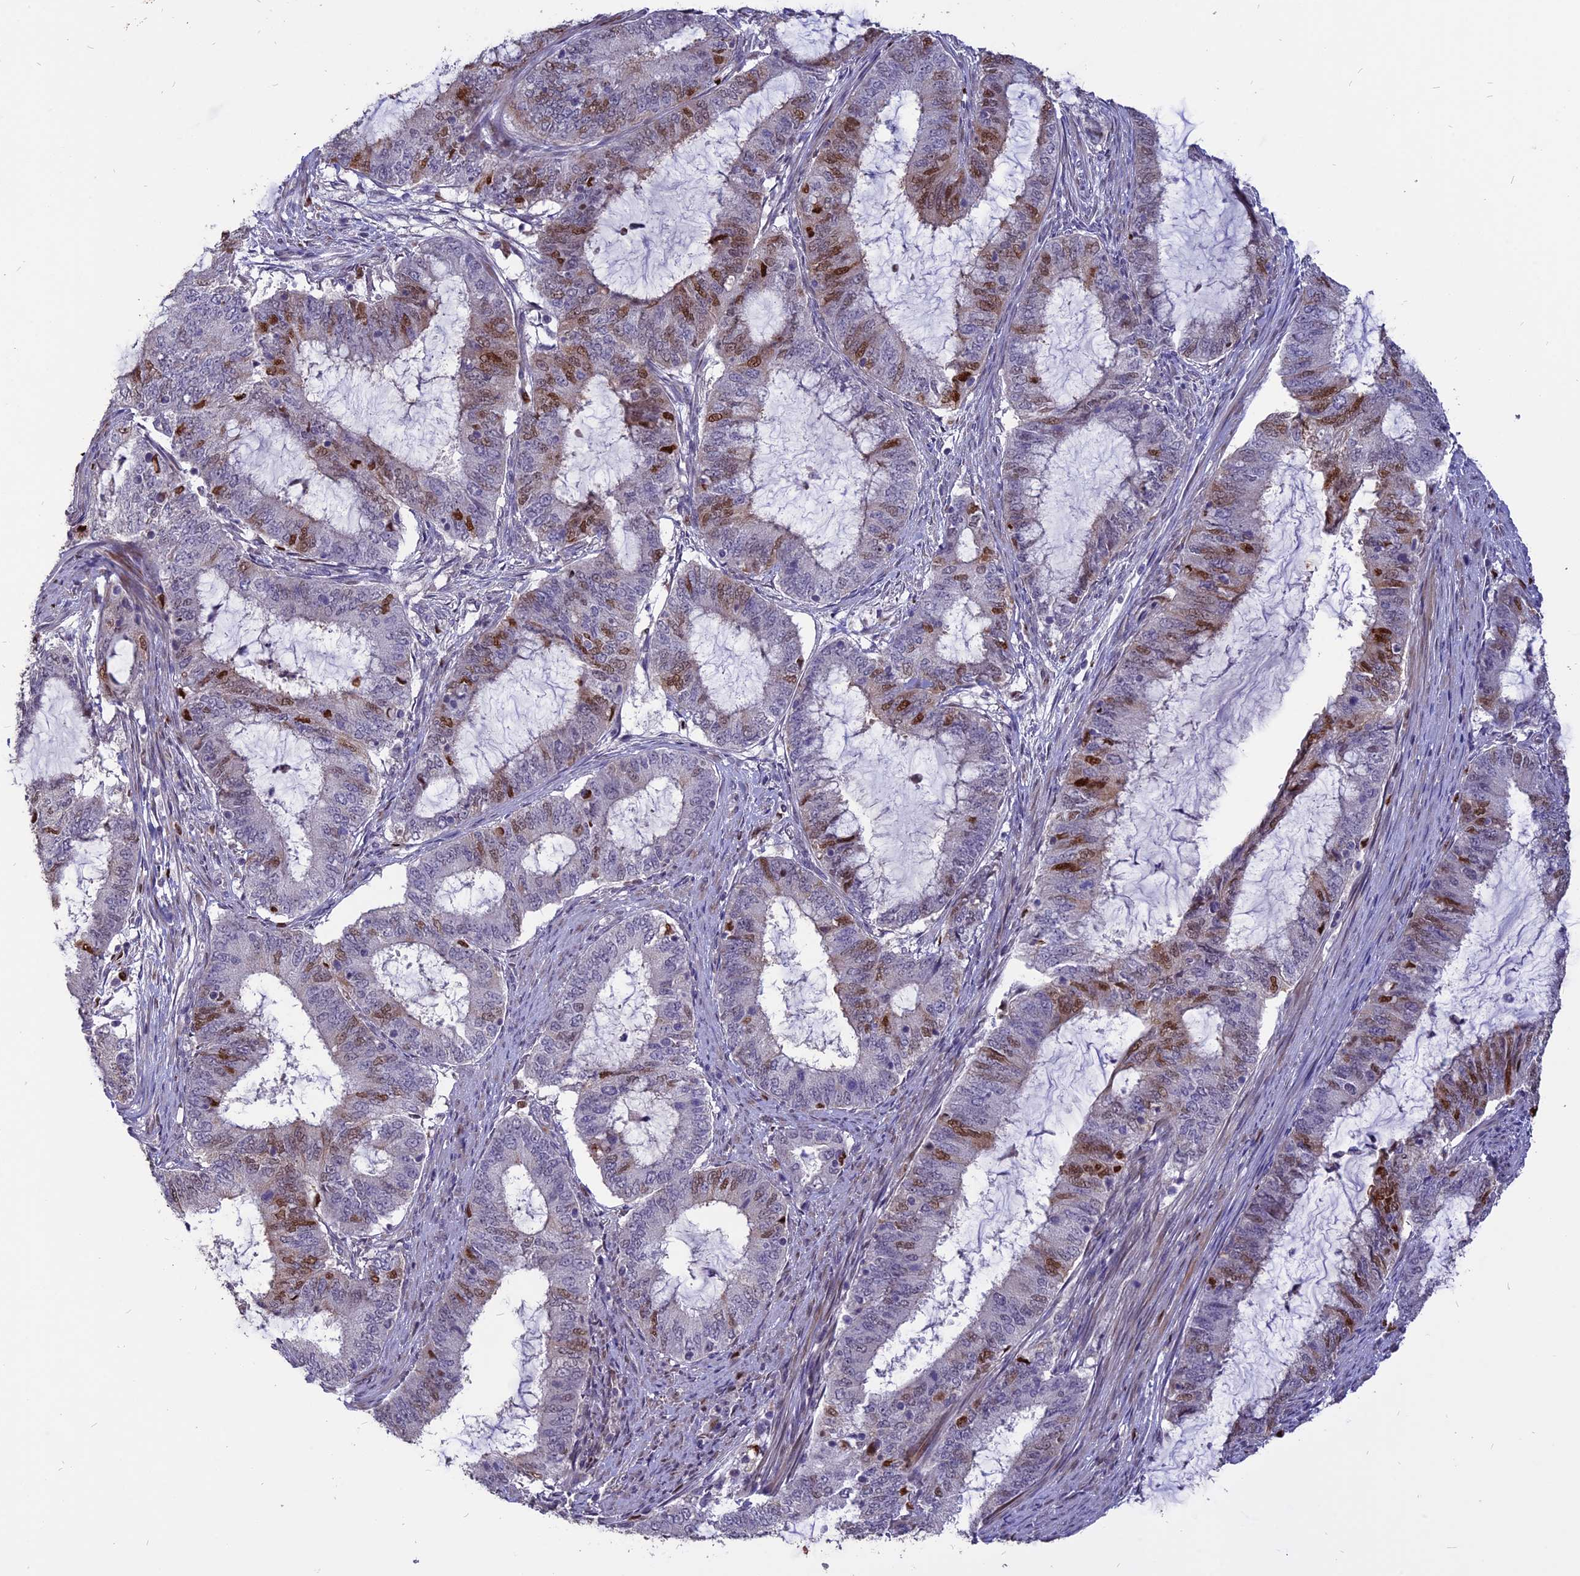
{"staining": {"intensity": "moderate", "quantity": "<25%", "location": "nuclear"}, "tissue": "endometrial cancer", "cell_type": "Tumor cells", "image_type": "cancer", "snomed": [{"axis": "morphology", "description": "Adenocarcinoma, NOS"}, {"axis": "topography", "description": "Endometrium"}], "caption": "Human endometrial cancer (adenocarcinoma) stained for a protein (brown) exhibits moderate nuclear positive positivity in about <25% of tumor cells.", "gene": "TMEM263", "patient": {"sex": "female", "age": 51}}